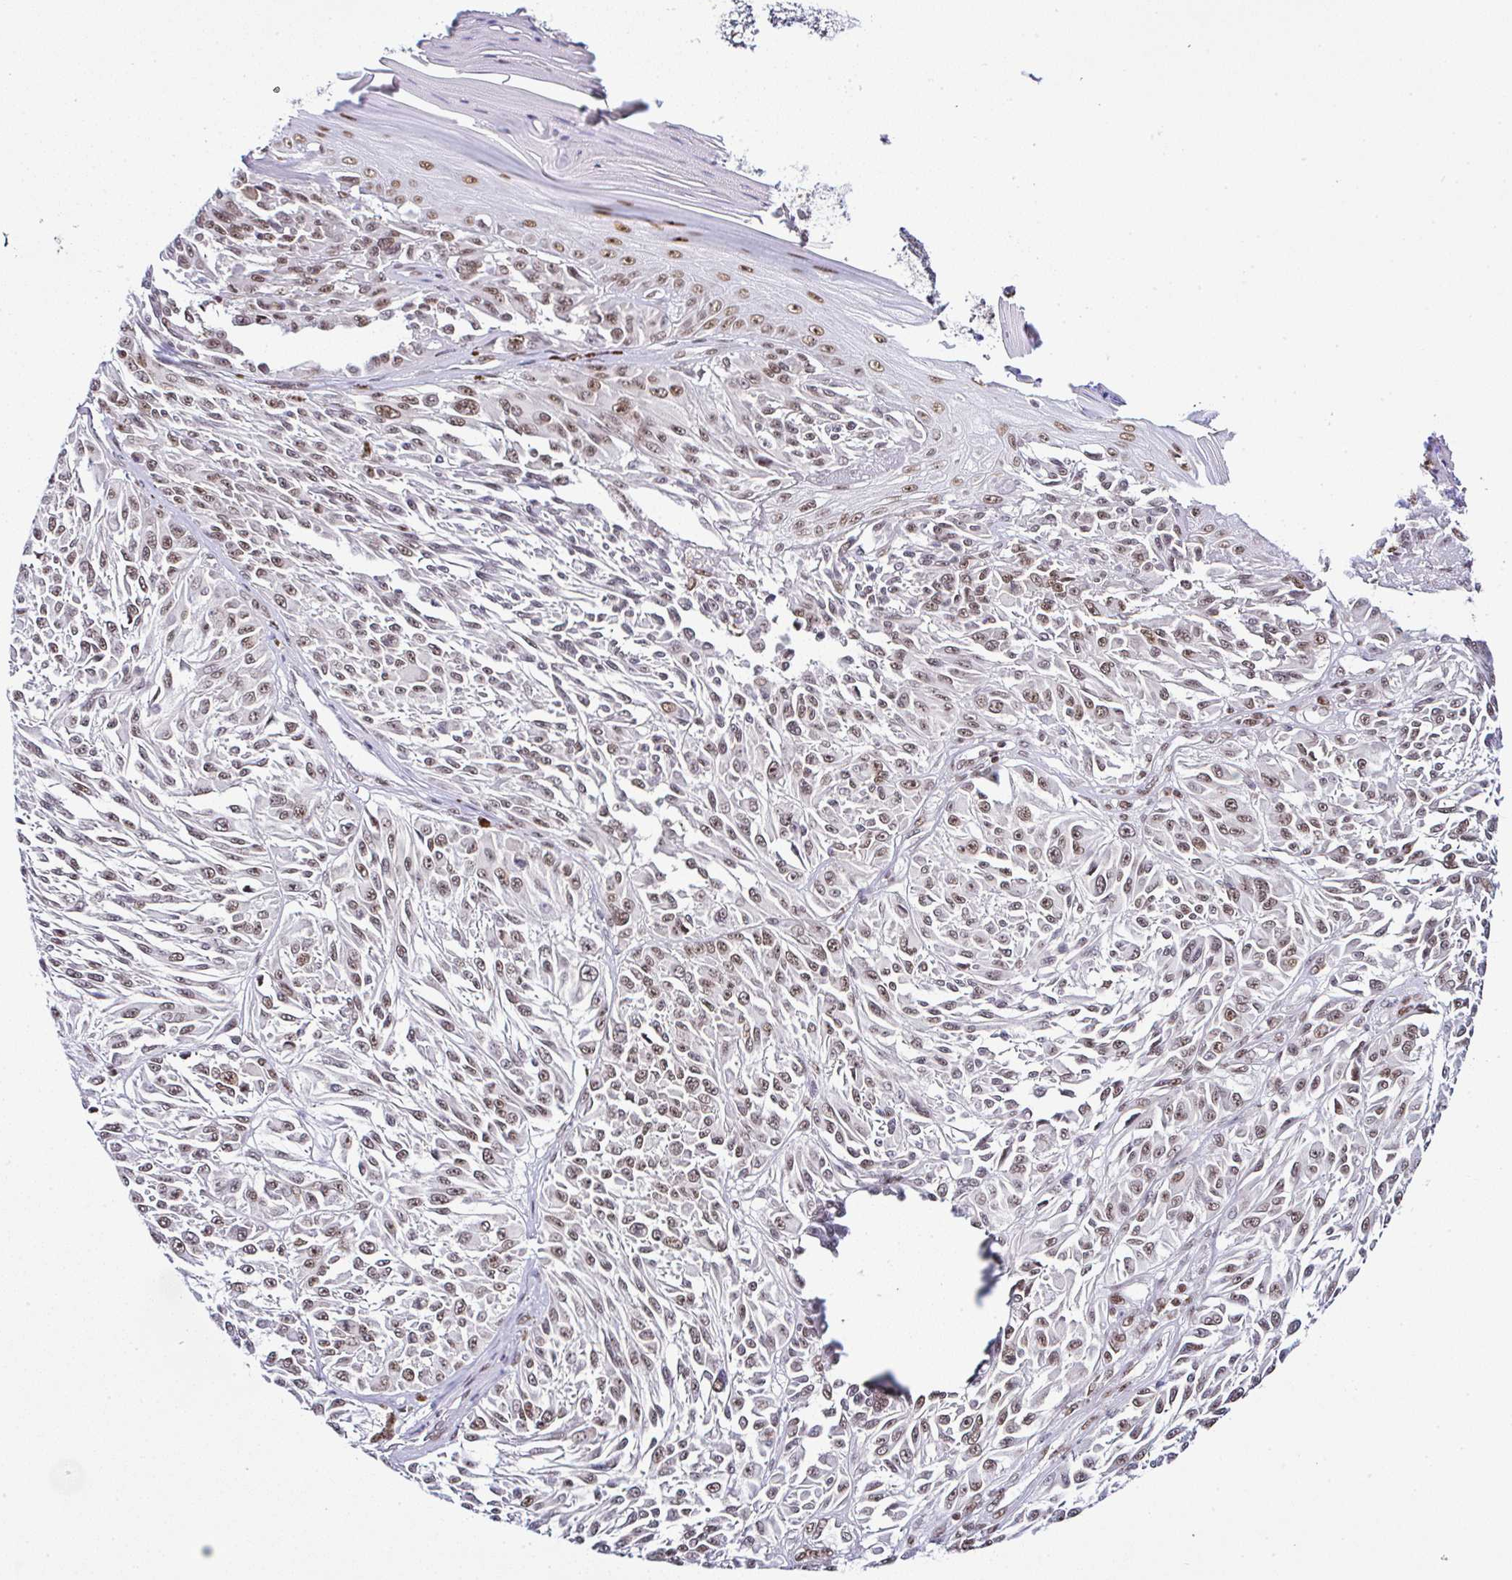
{"staining": {"intensity": "moderate", "quantity": ">75%", "location": "nuclear"}, "tissue": "melanoma", "cell_type": "Tumor cells", "image_type": "cancer", "snomed": [{"axis": "morphology", "description": "Malignant melanoma, NOS"}, {"axis": "topography", "description": "Skin"}], "caption": "The histopathology image shows staining of malignant melanoma, revealing moderate nuclear protein expression (brown color) within tumor cells.", "gene": "DR1", "patient": {"sex": "male", "age": 94}}